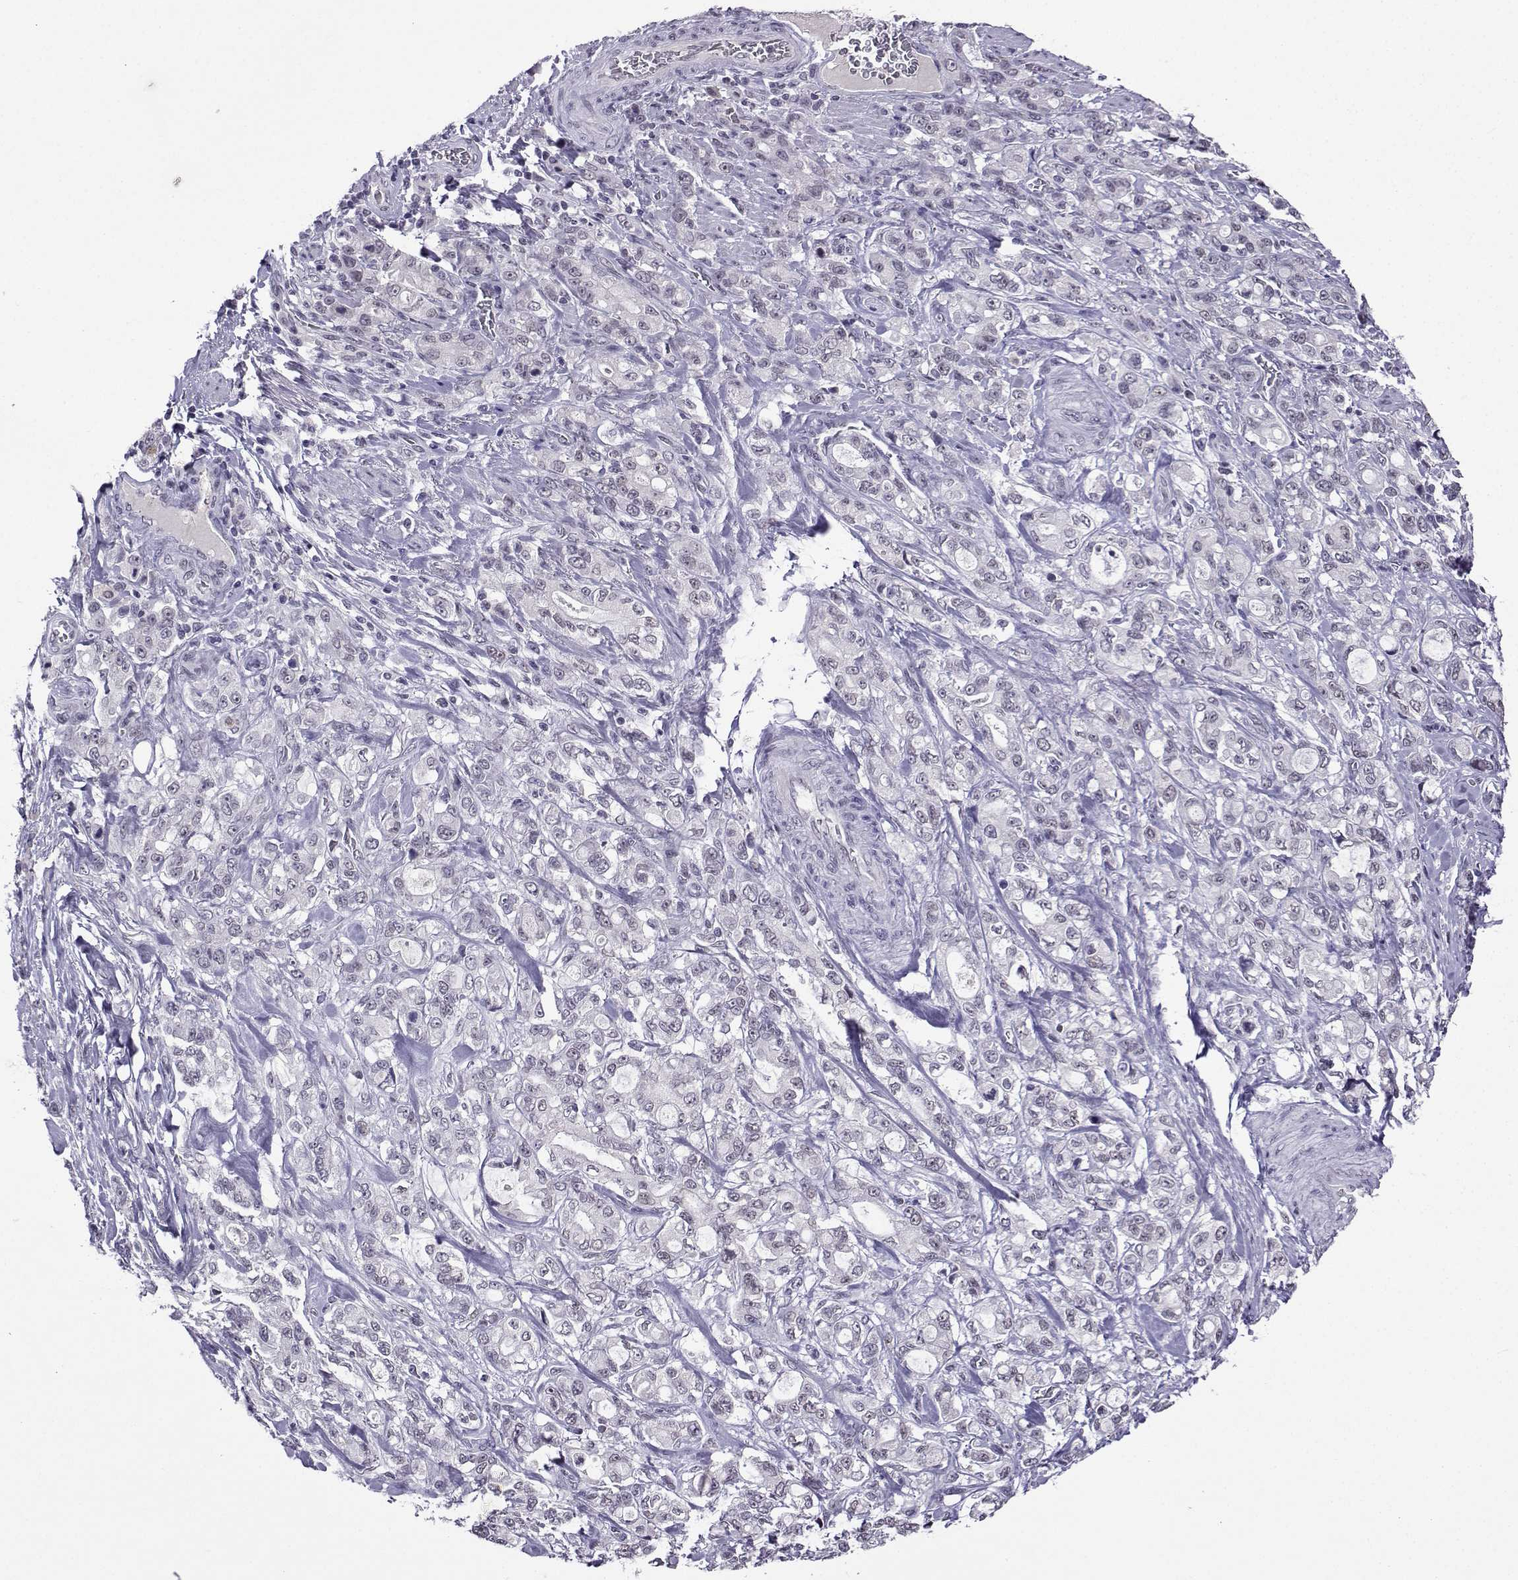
{"staining": {"intensity": "negative", "quantity": "none", "location": "none"}, "tissue": "stomach cancer", "cell_type": "Tumor cells", "image_type": "cancer", "snomed": [{"axis": "morphology", "description": "Adenocarcinoma, NOS"}, {"axis": "topography", "description": "Stomach"}], "caption": "DAB immunohistochemical staining of human adenocarcinoma (stomach) exhibits no significant staining in tumor cells.", "gene": "LRFN2", "patient": {"sex": "male", "age": 63}}